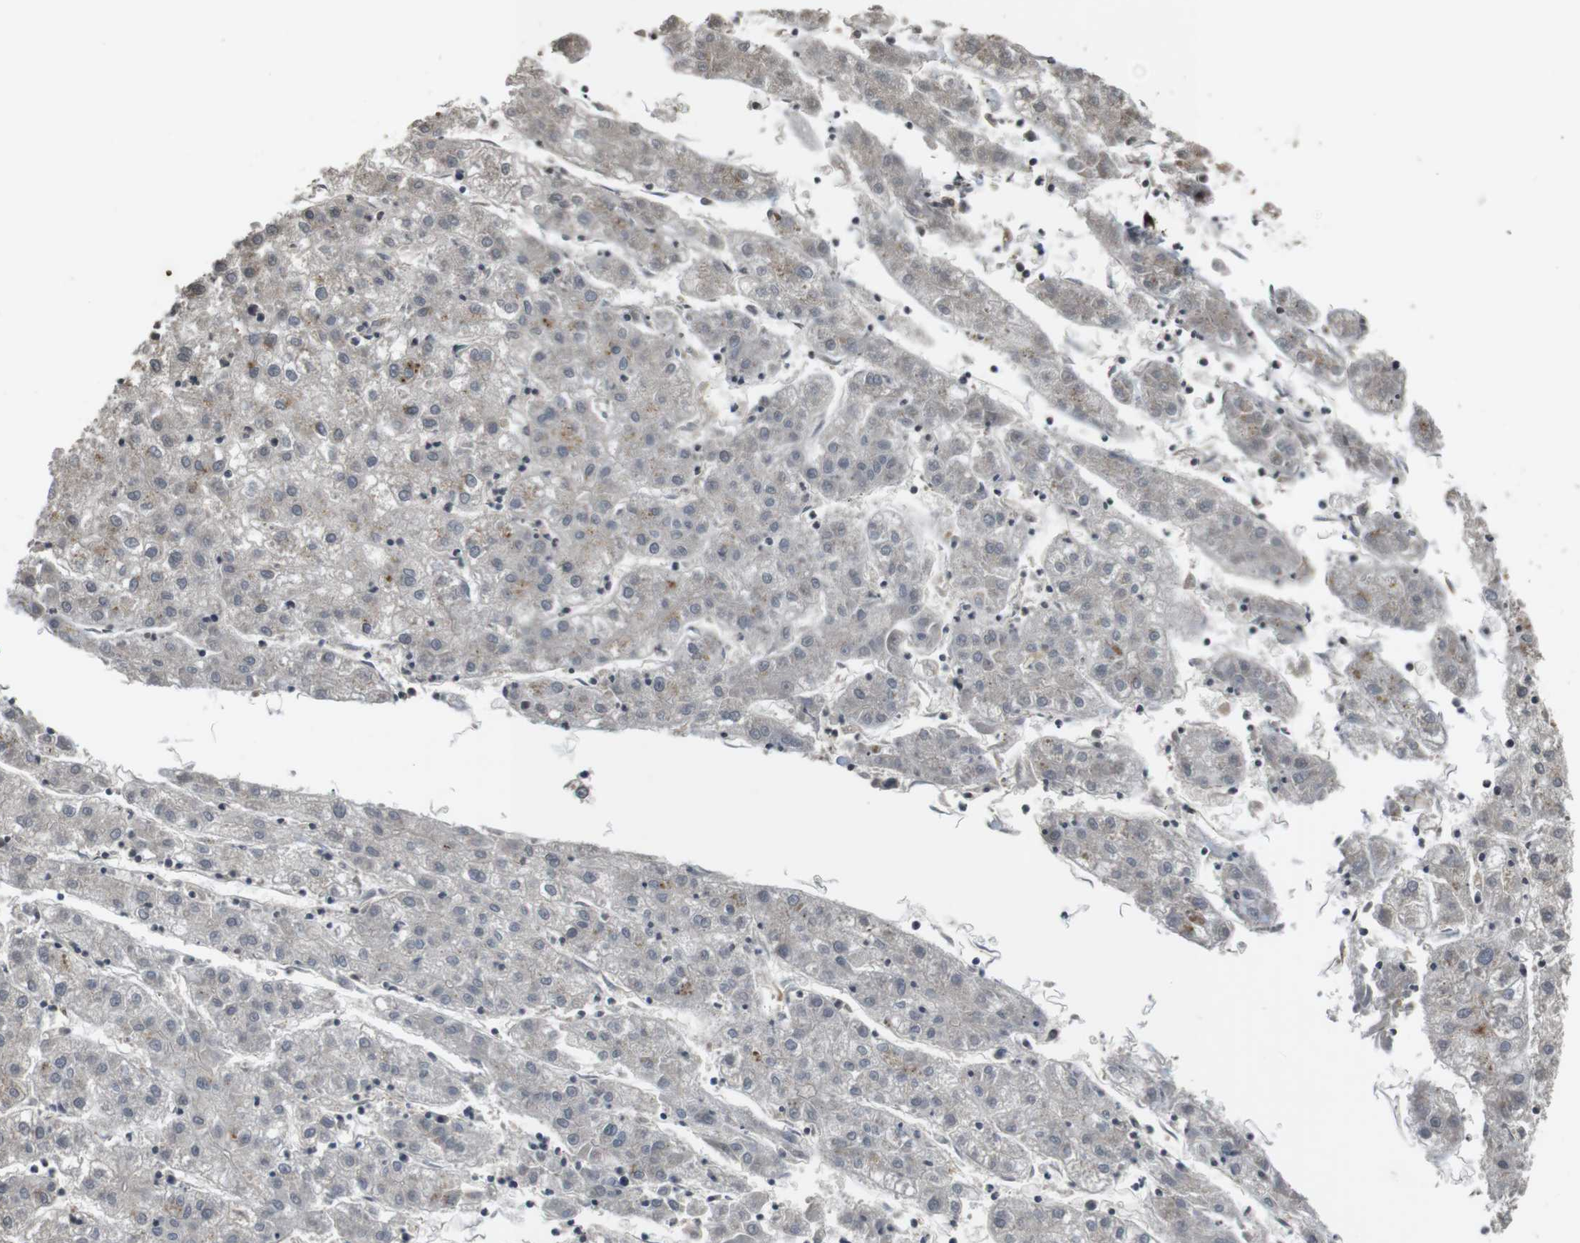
{"staining": {"intensity": "negative", "quantity": "none", "location": "none"}, "tissue": "liver cancer", "cell_type": "Tumor cells", "image_type": "cancer", "snomed": [{"axis": "morphology", "description": "Carcinoma, Hepatocellular, NOS"}, {"axis": "topography", "description": "Liver"}], "caption": "Tumor cells are negative for protein expression in human liver cancer (hepatocellular carcinoma).", "gene": "FZD10", "patient": {"sex": "male", "age": 72}}